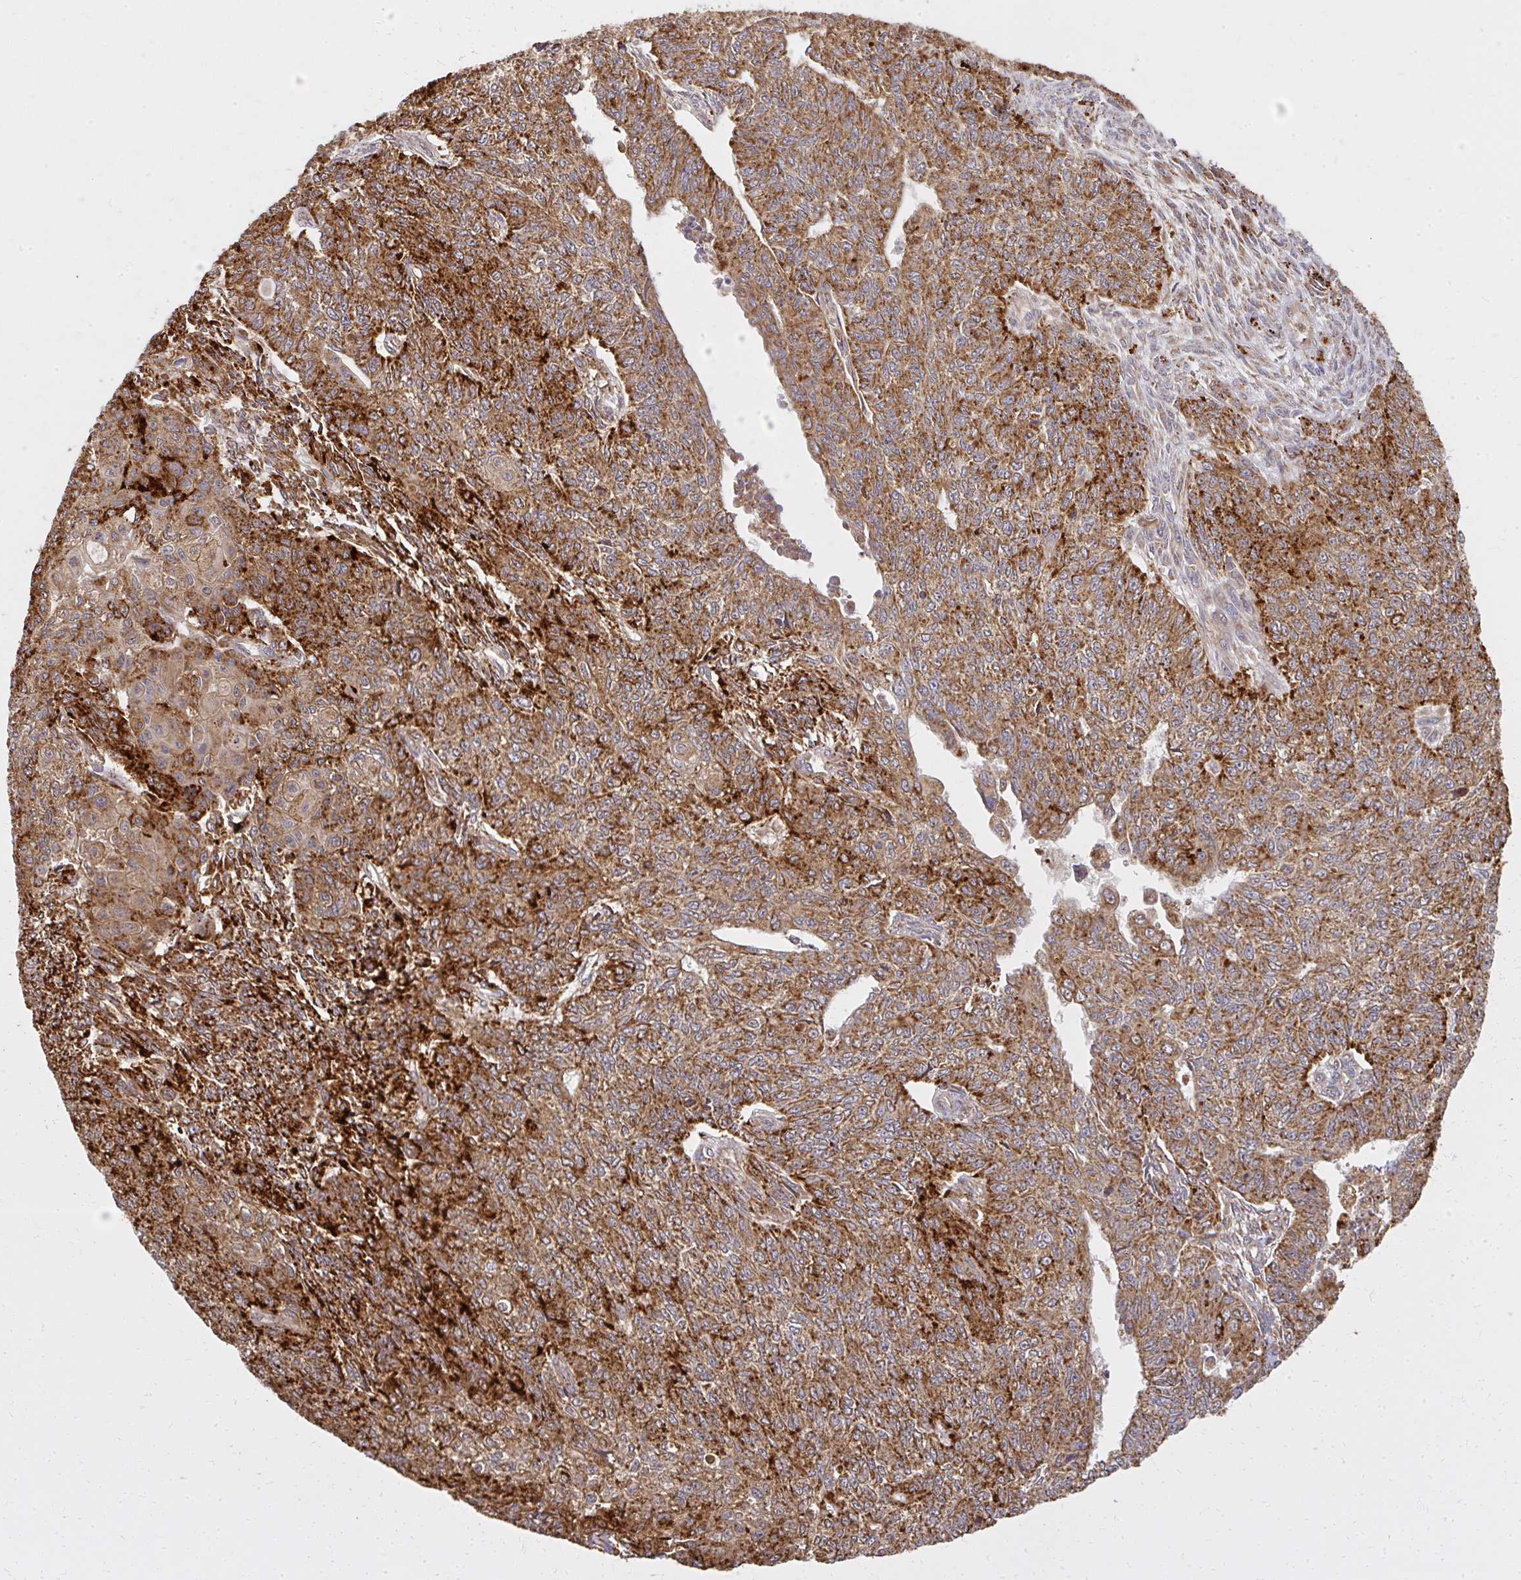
{"staining": {"intensity": "strong", "quantity": ">75%", "location": "cytoplasmic/membranous"}, "tissue": "endometrial cancer", "cell_type": "Tumor cells", "image_type": "cancer", "snomed": [{"axis": "morphology", "description": "Adenocarcinoma, NOS"}, {"axis": "topography", "description": "Endometrium"}], "caption": "Immunohistochemistry (IHC) of endometrial cancer (adenocarcinoma) displays high levels of strong cytoplasmic/membranous staining in approximately >75% of tumor cells.", "gene": "GNS", "patient": {"sex": "female", "age": 32}}